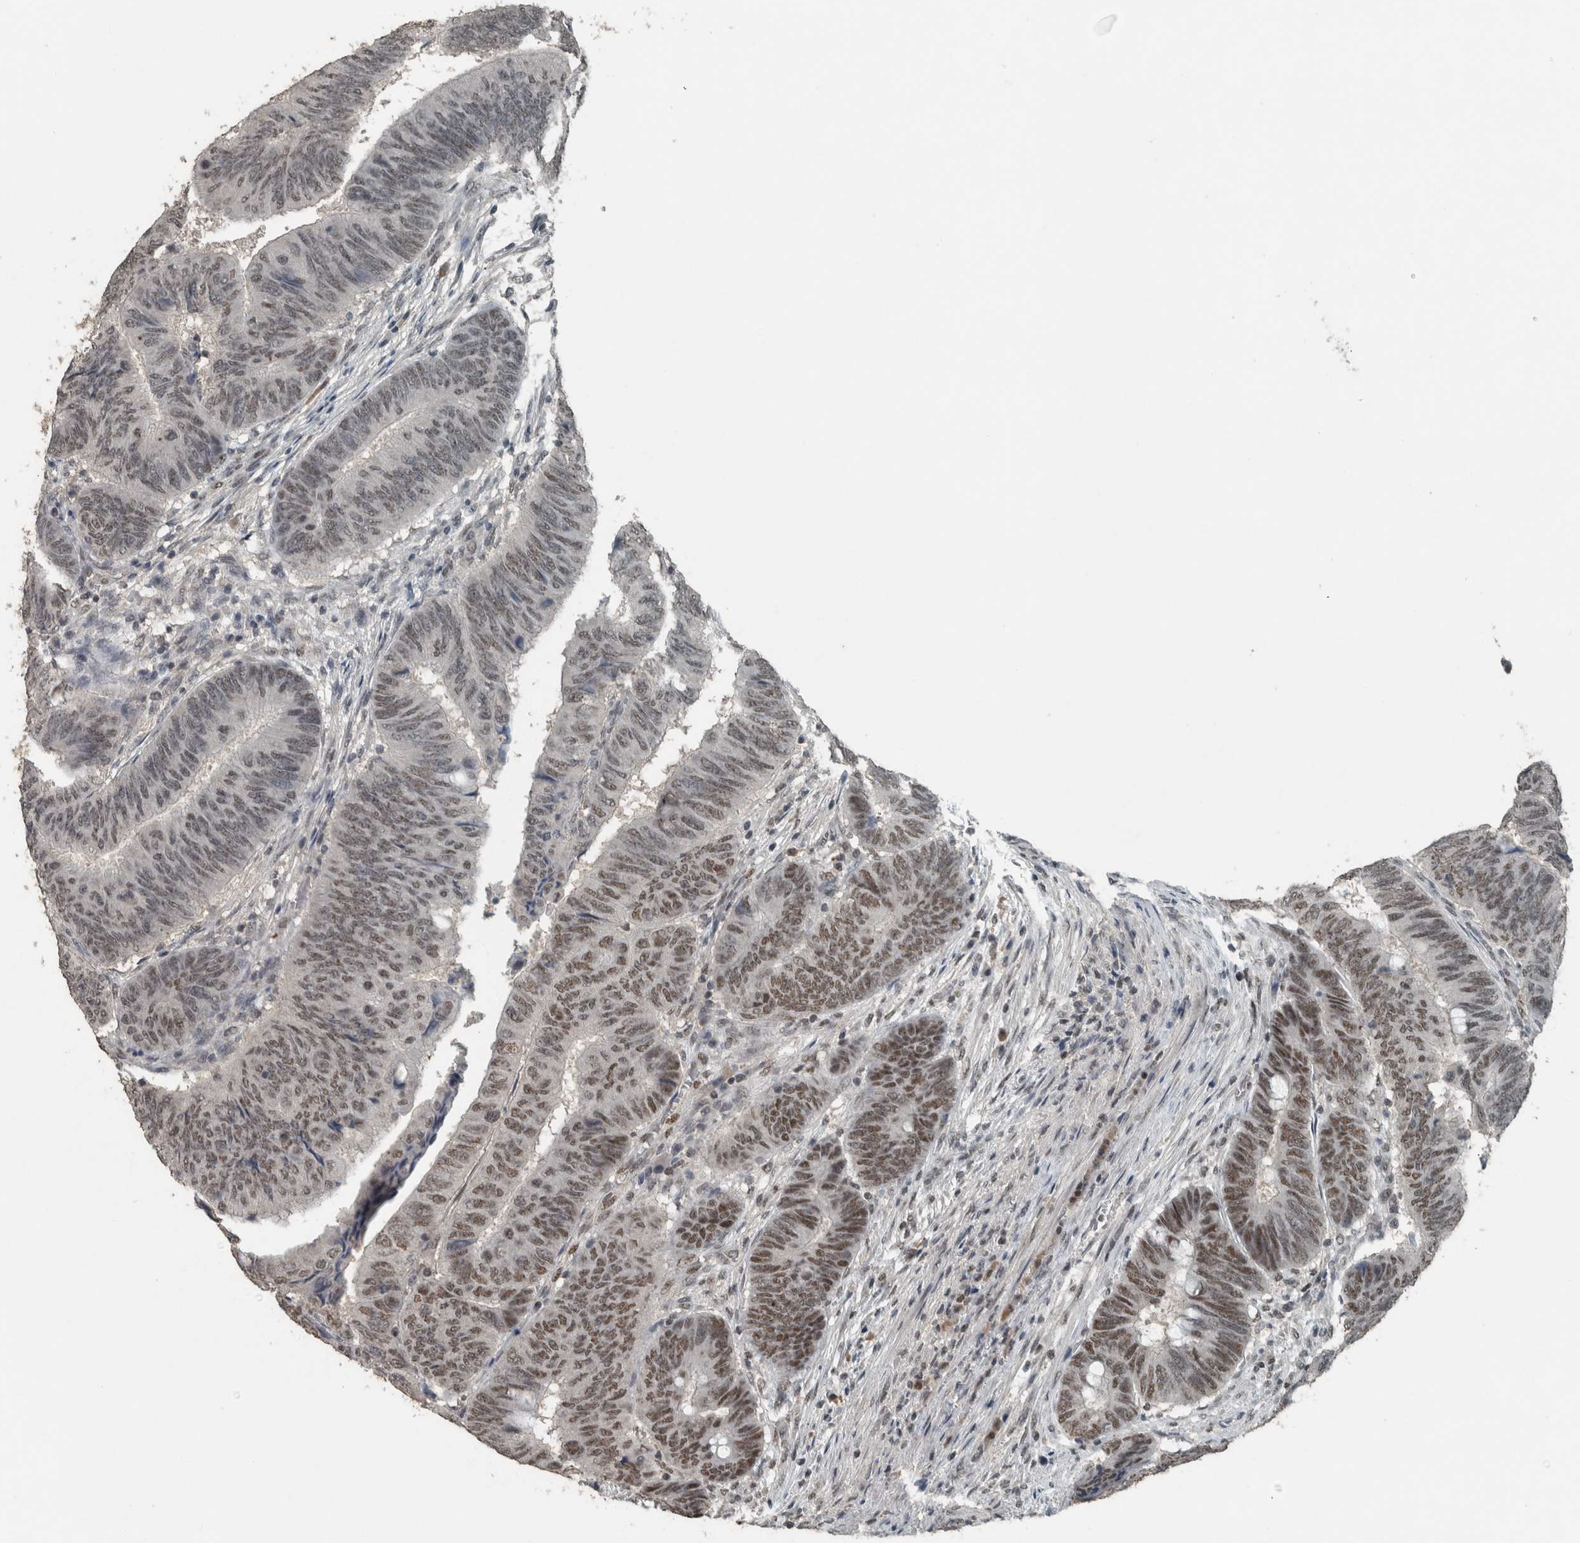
{"staining": {"intensity": "moderate", "quantity": ">75%", "location": "nuclear"}, "tissue": "colorectal cancer", "cell_type": "Tumor cells", "image_type": "cancer", "snomed": [{"axis": "morphology", "description": "Normal tissue, NOS"}, {"axis": "morphology", "description": "Adenocarcinoma, NOS"}, {"axis": "topography", "description": "Rectum"}, {"axis": "topography", "description": "Peripheral nerve tissue"}], "caption": "This image reveals immunohistochemistry staining of colorectal cancer, with medium moderate nuclear positivity in about >75% of tumor cells.", "gene": "ZNF24", "patient": {"sex": "male", "age": 92}}